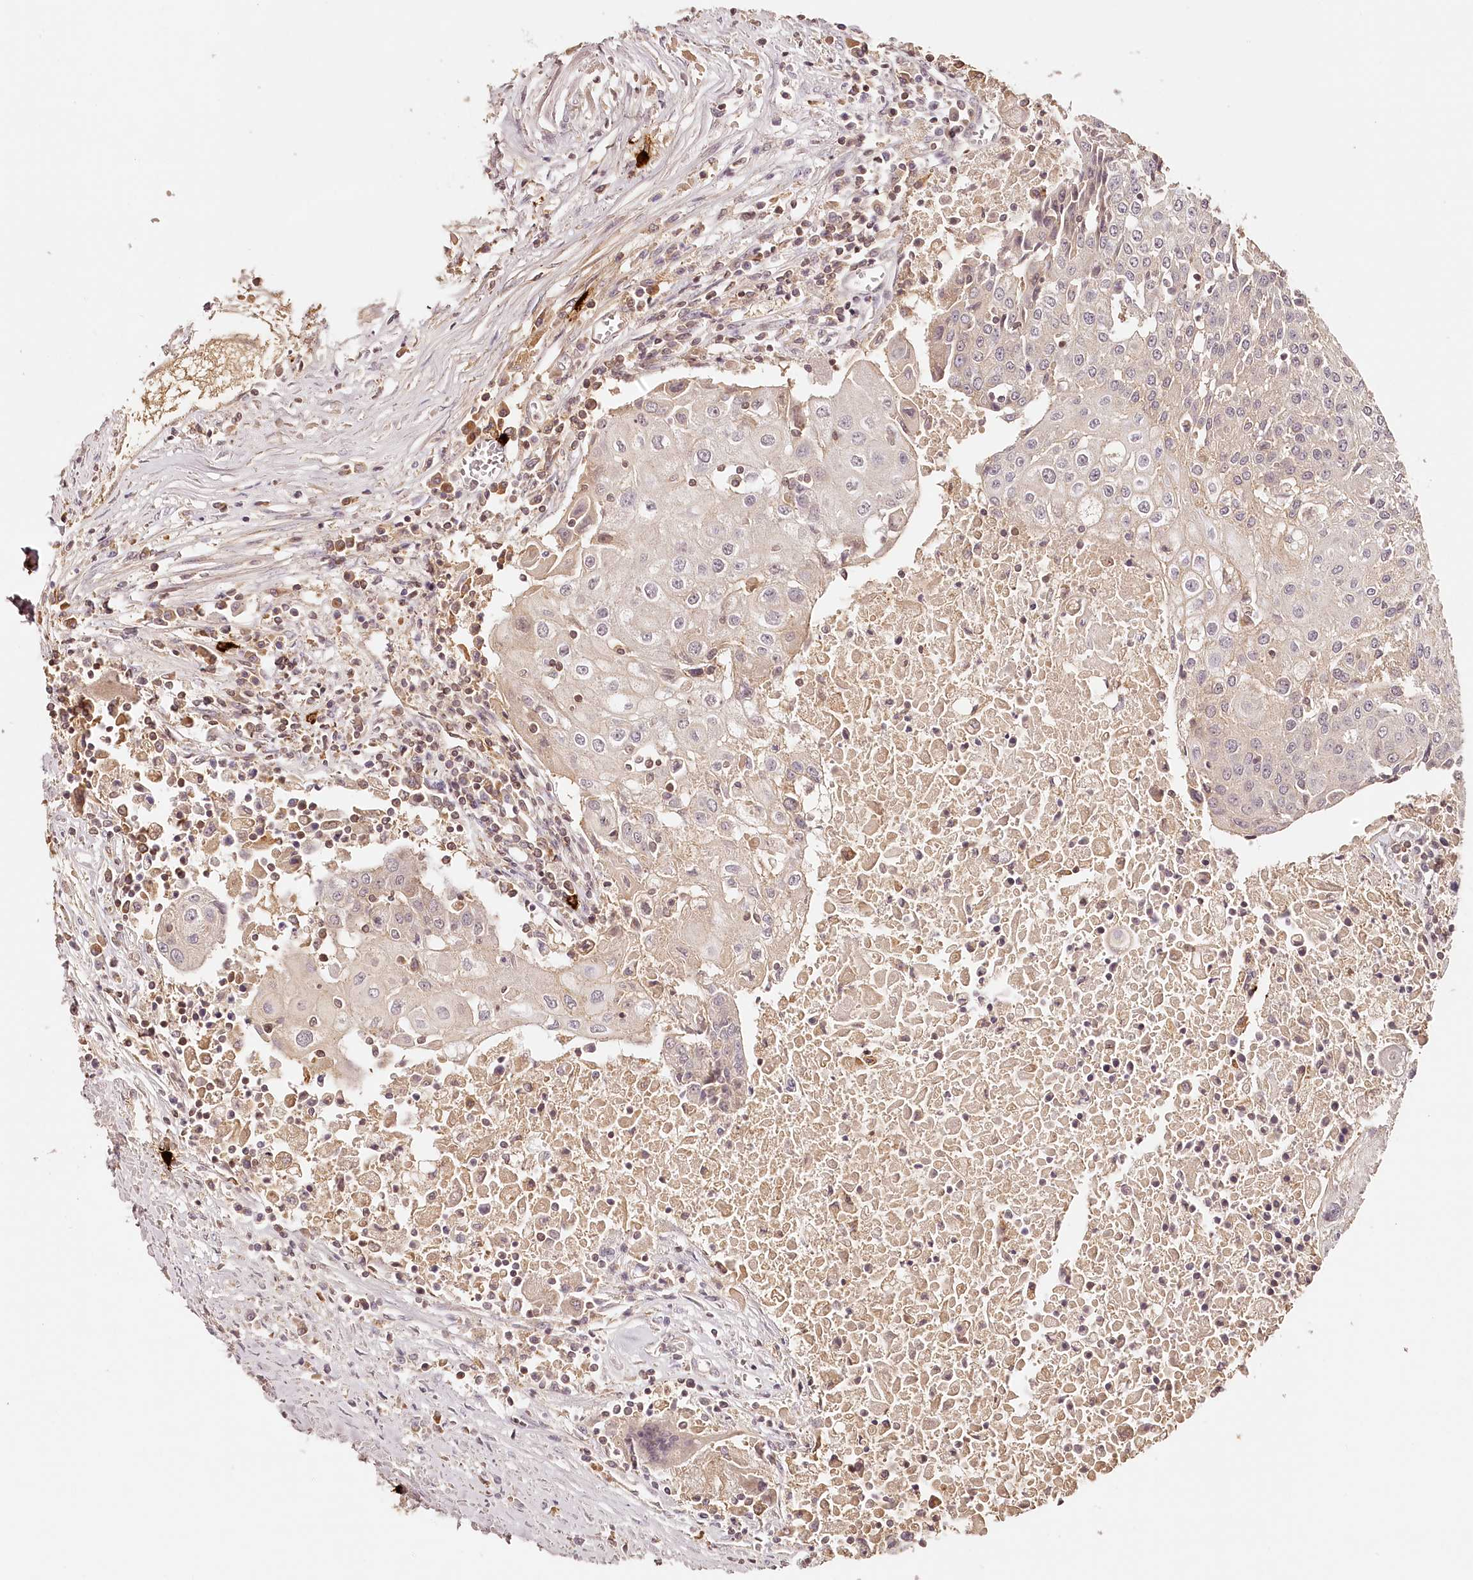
{"staining": {"intensity": "negative", "quantity": "none", "location": "none"}, "tissue": "urothelial cancer", "cell_type": "Tumor cells", "image_type": "cancer", "snomed": [{"axis": "morphology", "description": "Urothelial carcinoma, High grade"}, {"axis": "topography", "description": "Urinary bladder"}], "caption": "The micrograph displays no significant staining in tumor cells of urothelial cancer.", "gene": "SYNGR1", "patient": {"sex": "female", "age": 85}}